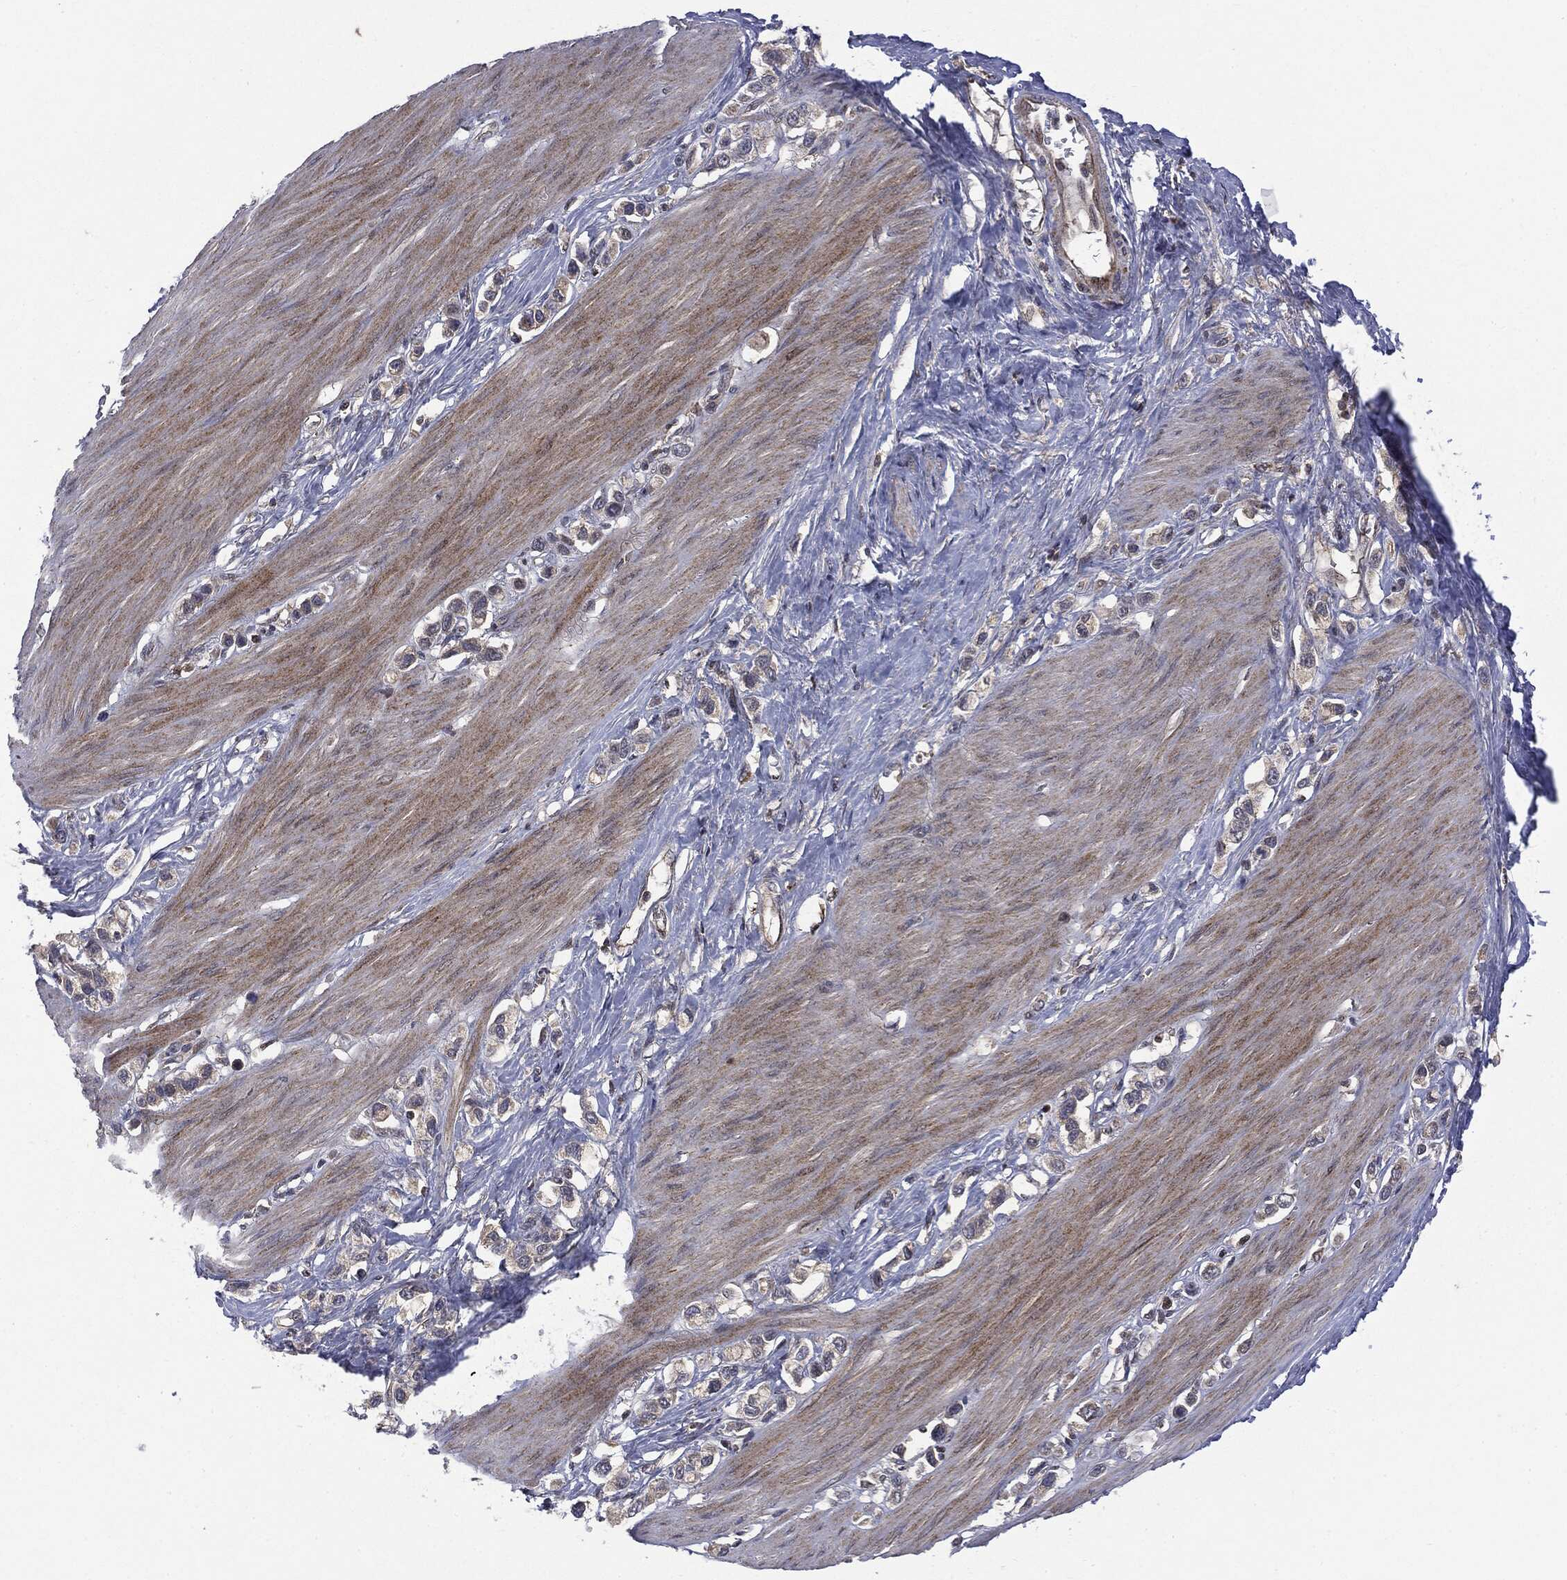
{"staining": {"intensity": "negative", "quantity": "none", "location": "none"}, "tissue": "stomach cancer", "cell_type": "Tumor cells", "image_type": "cancer", "snomed": [{"axis": "morphology", "description": "Normal tissue, NOS"}, {"axis": "morphology", "description": "Adenocarcinoma, NOS"}, {"axis": "morphology", "description": "Adenocarcinoma, High grade"}, {"axis": "topography", "description": "Stomach, upper"}, {"axis": "topography", "description": "Stomach"}], "caption": "A high-resolution micrograph shows immunohistochemistry staining of stomach cancer (adenocarcinoma (high-grade)), which reveals no significant staining in tumor cells.", "gene": "PTPA", "patient": {"sex": "female", "age": 65}}